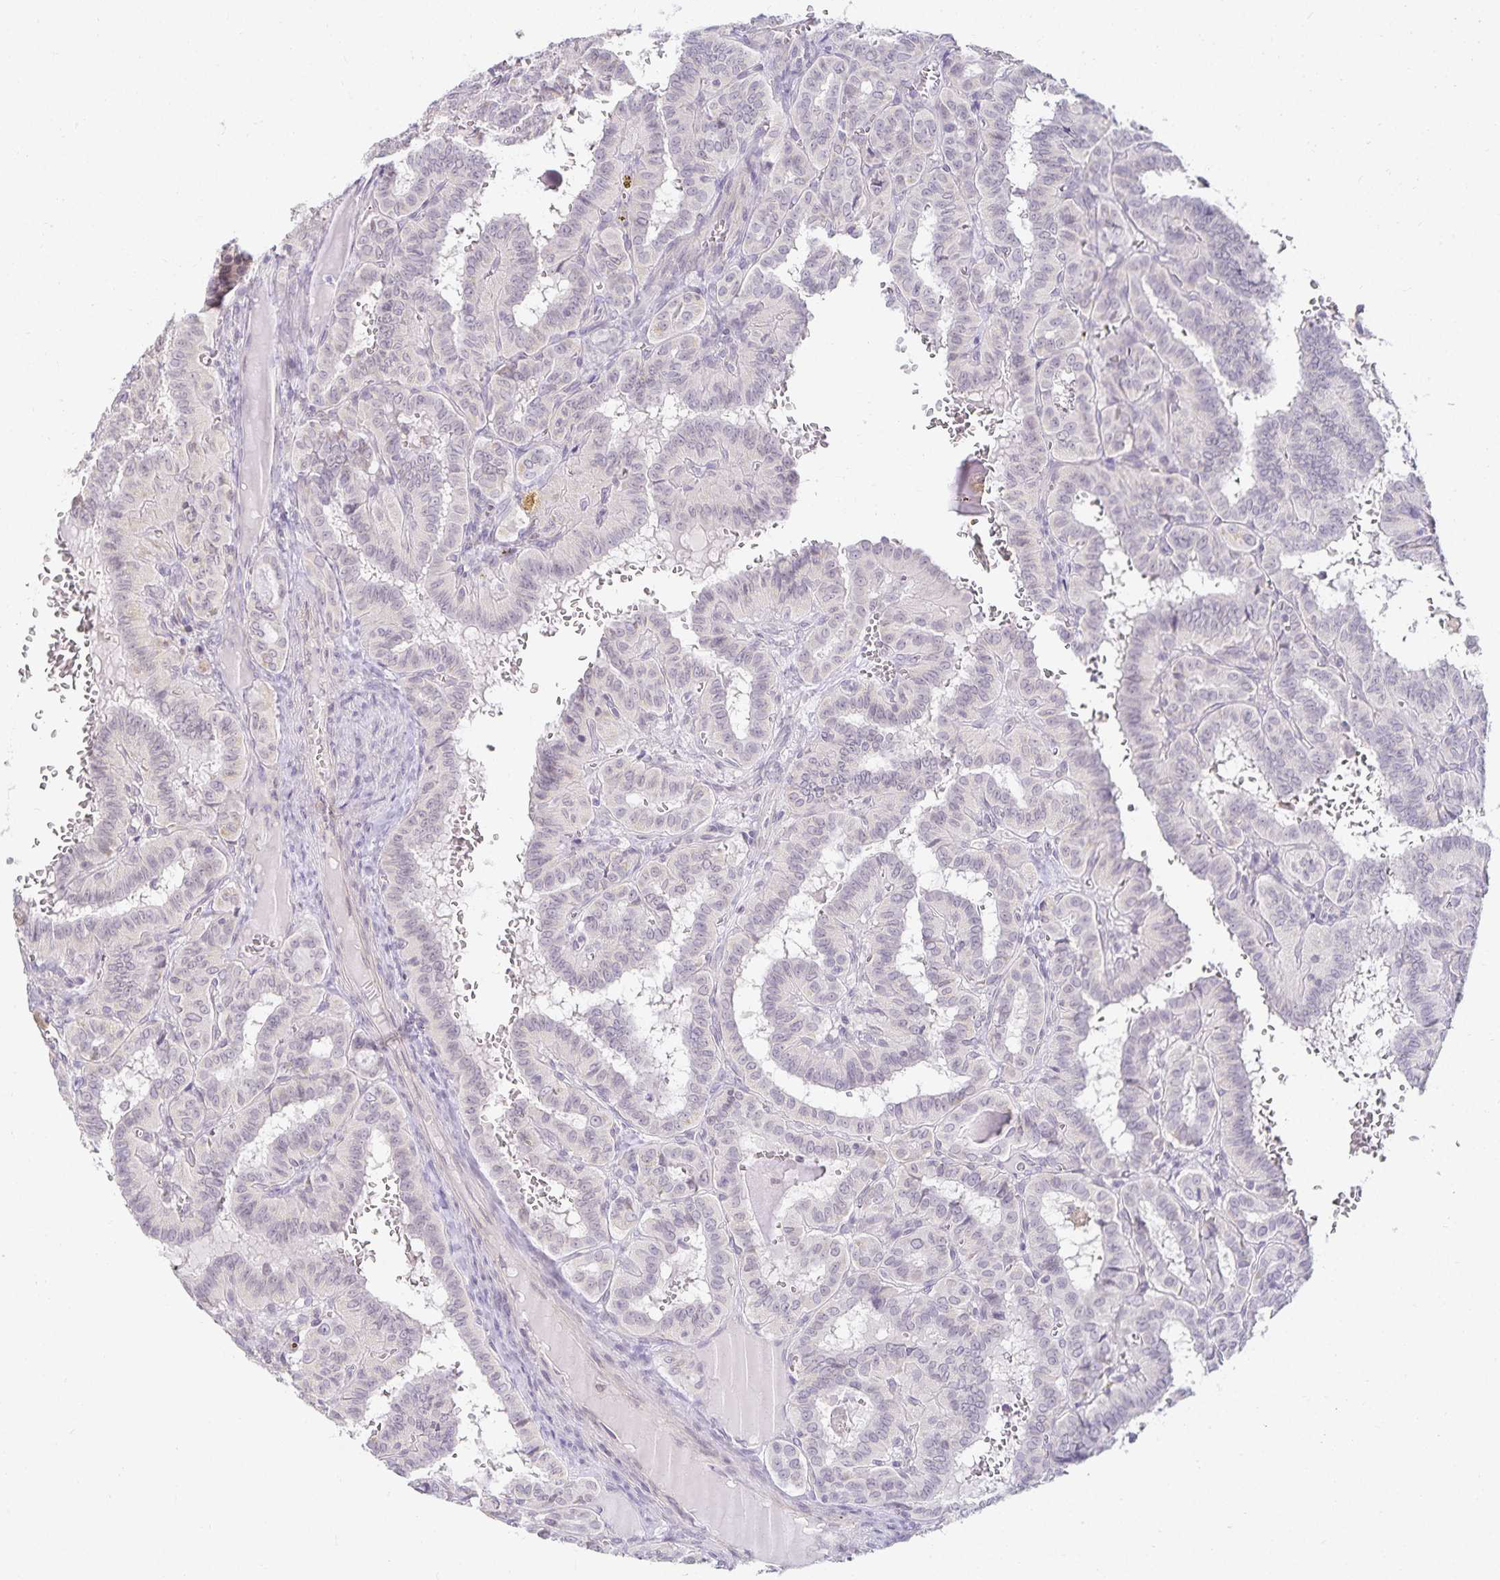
{"staining": {"intensity": "negative", "quantity": "none", "location": "none"}, "tissue": "thyroid cancer", "cell_type": "Tumor cells", "image_type": "cancer", "snomed": [{"axis": "morphology", "description": "Papillary adenocarcinoma, NOS"}, {"axis": "topography", "description": "Thyroid gland"}], "caption": "Tumor cells show no significant protein staining in thyroid papillary adenocarcinoma.", "gene": "GP2", "patient": {"sex": "female", "age": 21}}